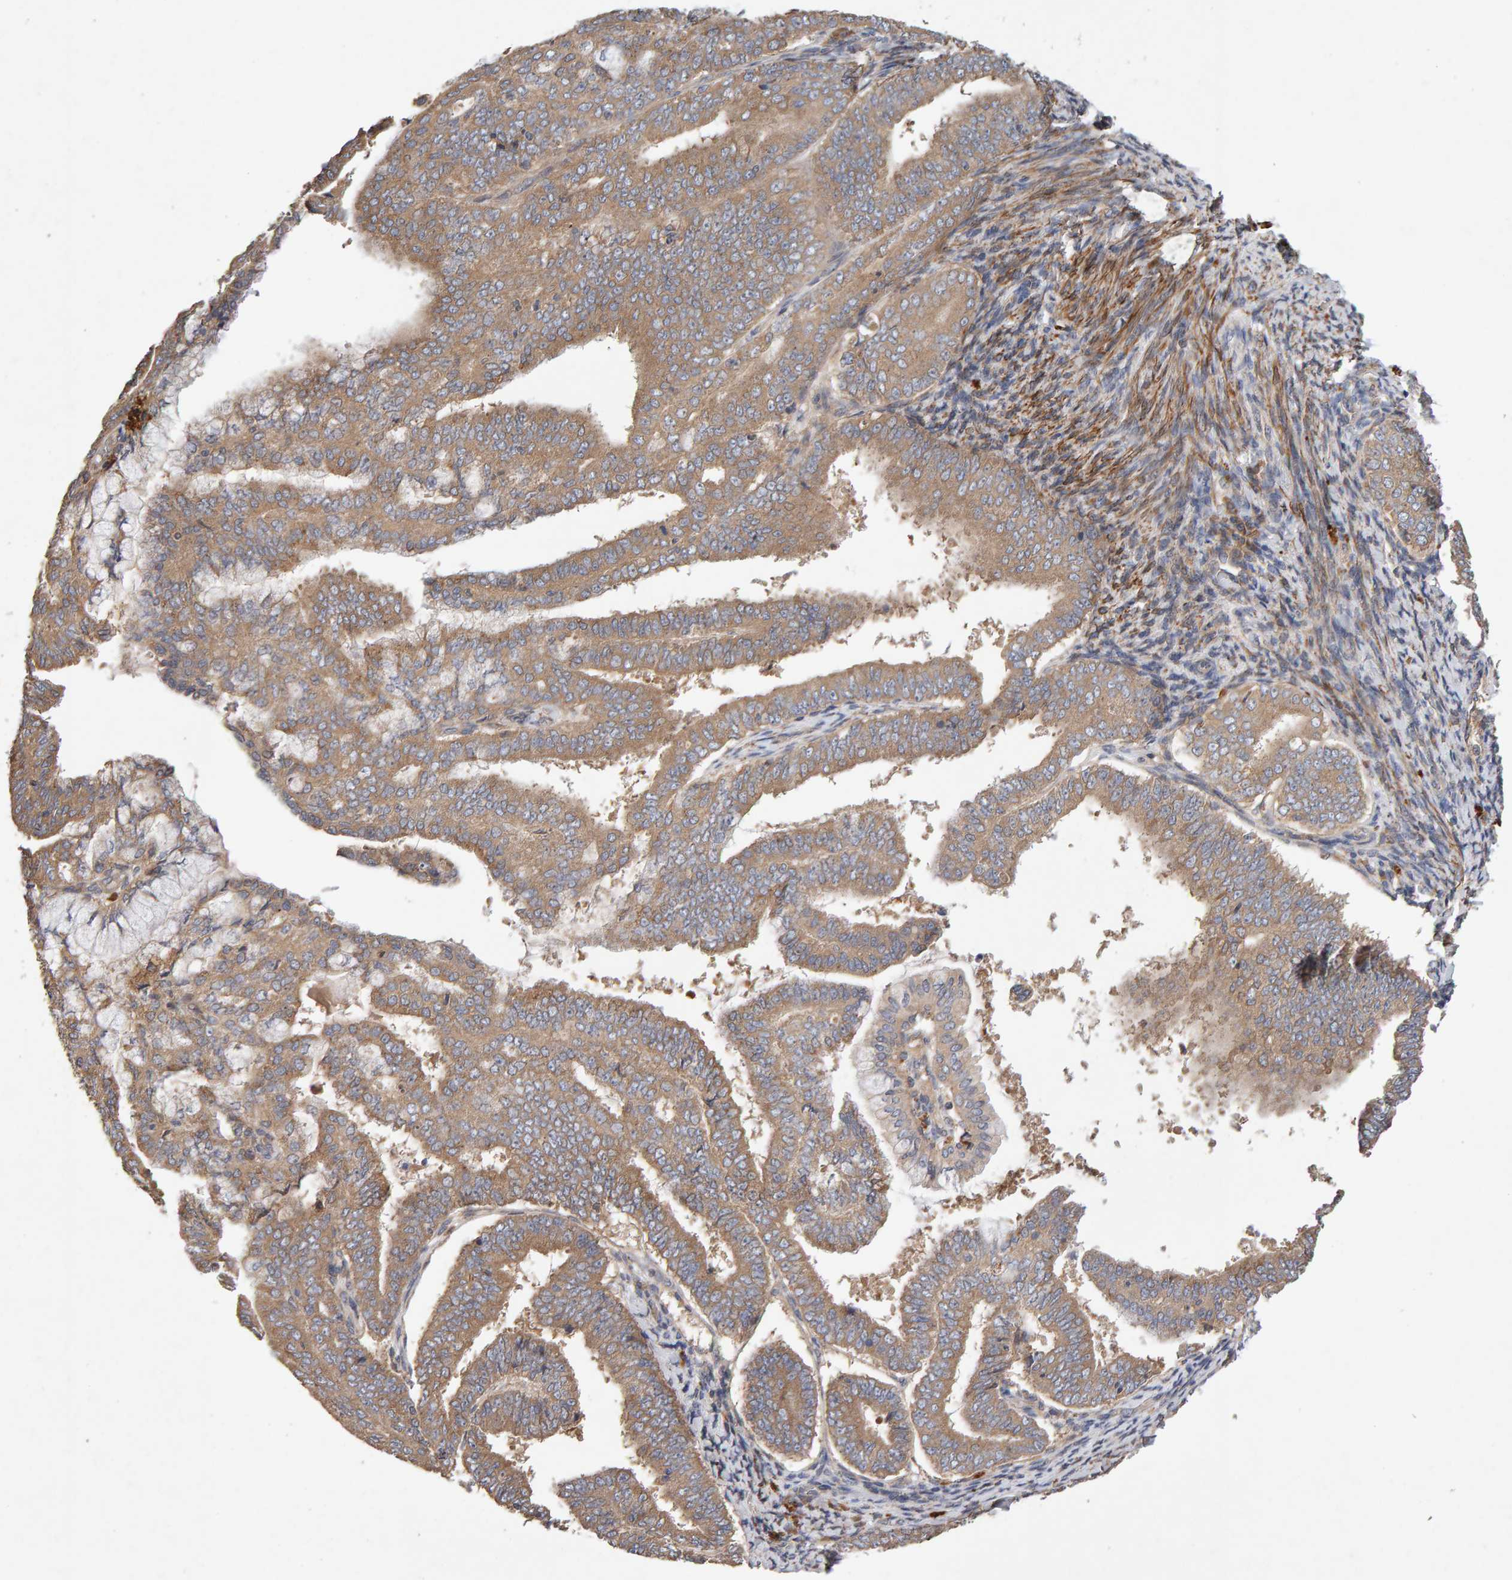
{"staining": {"intensity": "moderate", "quantity": ">75%", "location": "cytoplasmic/membranous"}, "tissue": "endometrial cancer", "cell_type": "Tumor cells", "image_type": "cancer", "snomed": [{"axis": "morphology", "description": "Adenocarcinoma, NOS"}, {"axis": "topography", "description": "Endometrium"}], "caption": "Human endometrial adenocarcinoma stained with a brown dye displays moderate cytoplasmic/membranous positive staining in about >75% of tumor cells.", "gene": "RNF19A", "patient": {"sex": "female", "age": 63}}